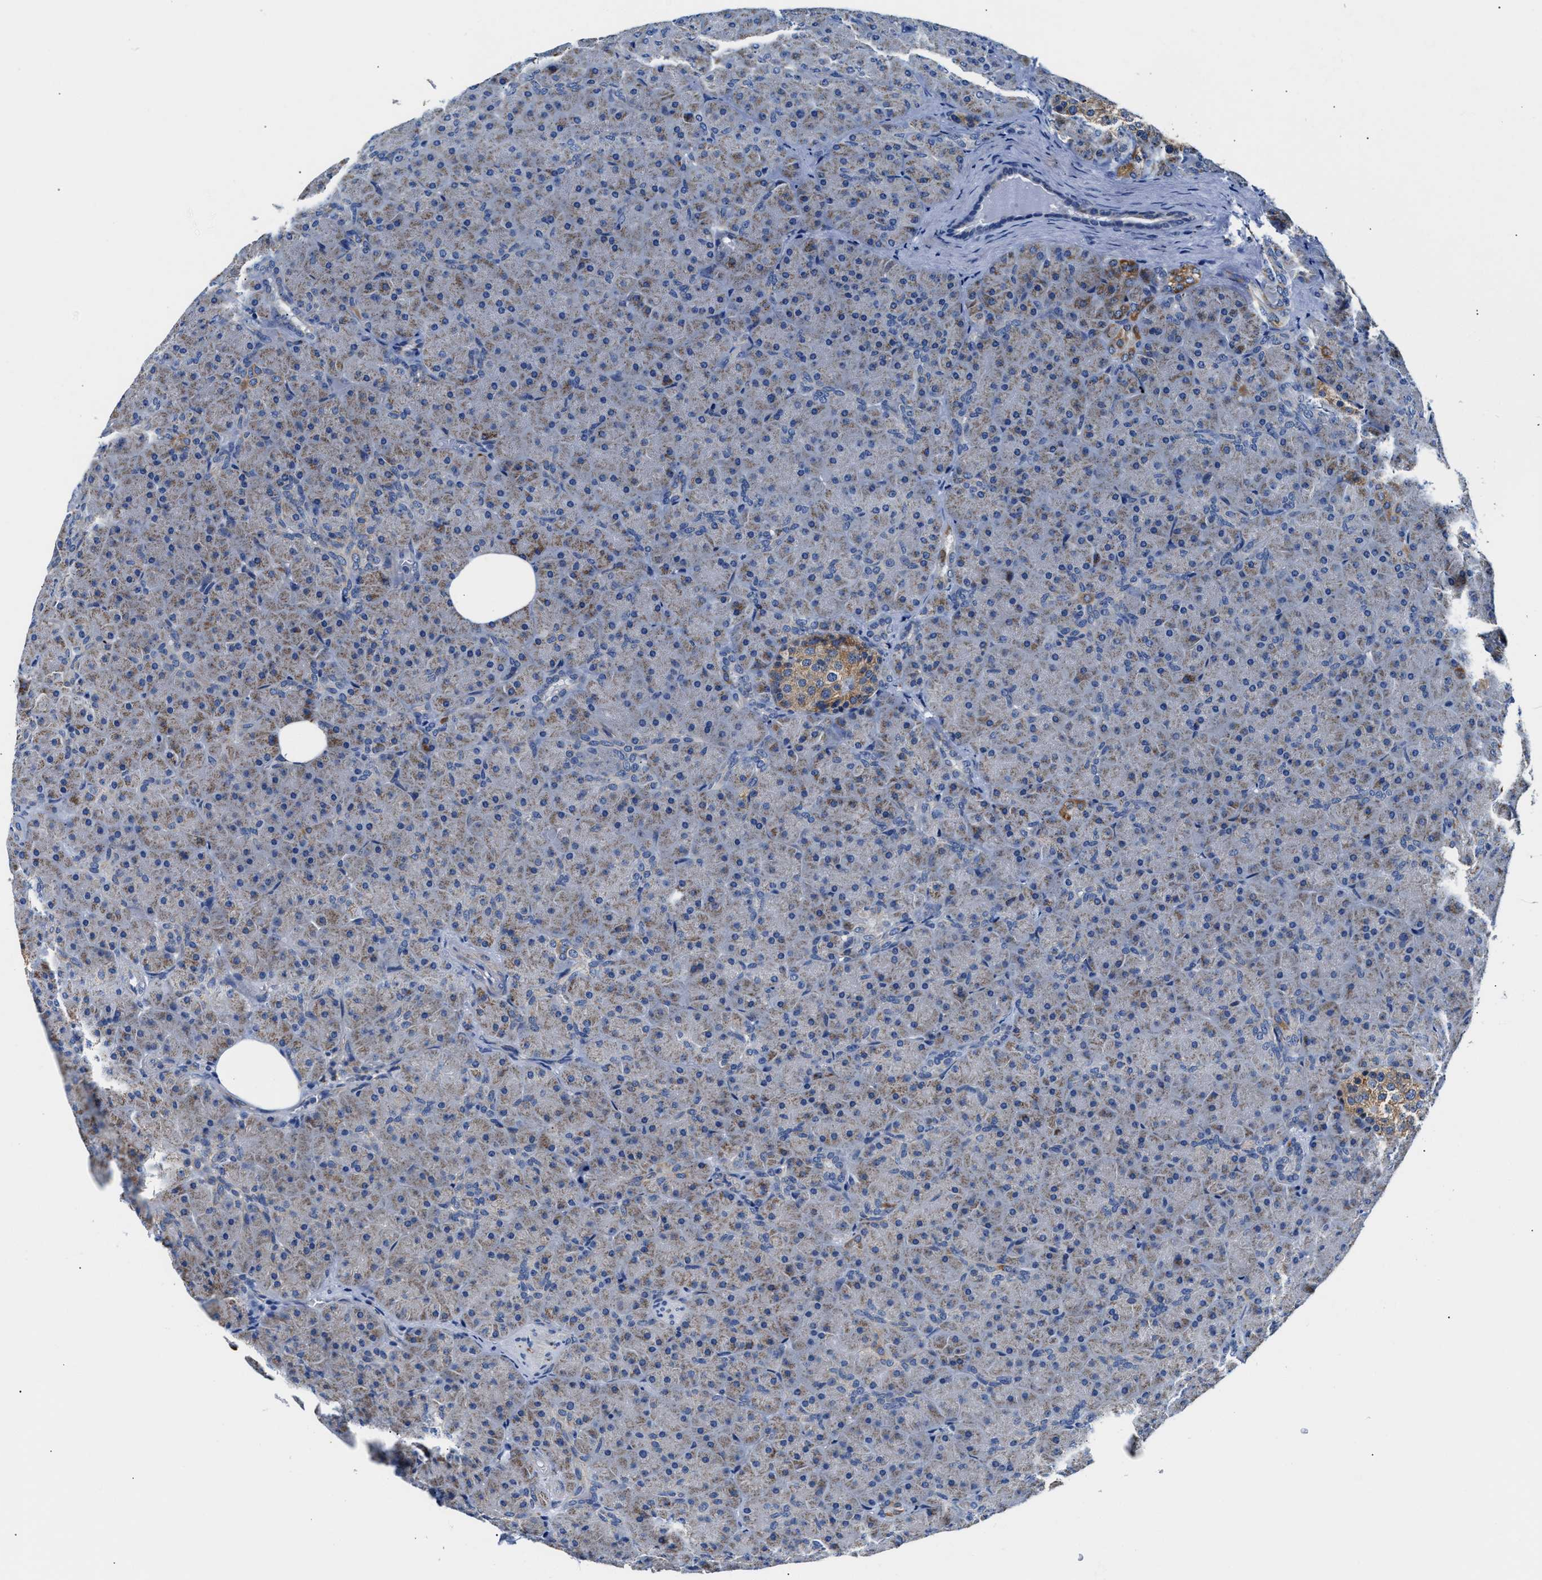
{"staining": {"intensity": "weak", "quantity": "25%-75%", "location": "cytoplasmic/membranous"}, "tissue": "pancreas", "cell_type": "Exocrine glandular cells", "image_type": "normal", "snomed": [{"axis": "morphology", "description": "Normal tissue, NOS"}, {"axis": "topography", "description": "Pancreas"}], "caption": "Weak cytoplasmic/membranous expression is appreciated in approximately 25%-75% of exocrine glandular cells in benign pancreas. The staining was performed using DAB (3,3'-diaminobenzidine) to visualize the protein expression in brown, while the nuclei were stained in blue with hematoxylin (Magnification: 20x).", "gene": "ACADVL", "patient": {"sex": "male", "age": 66}}